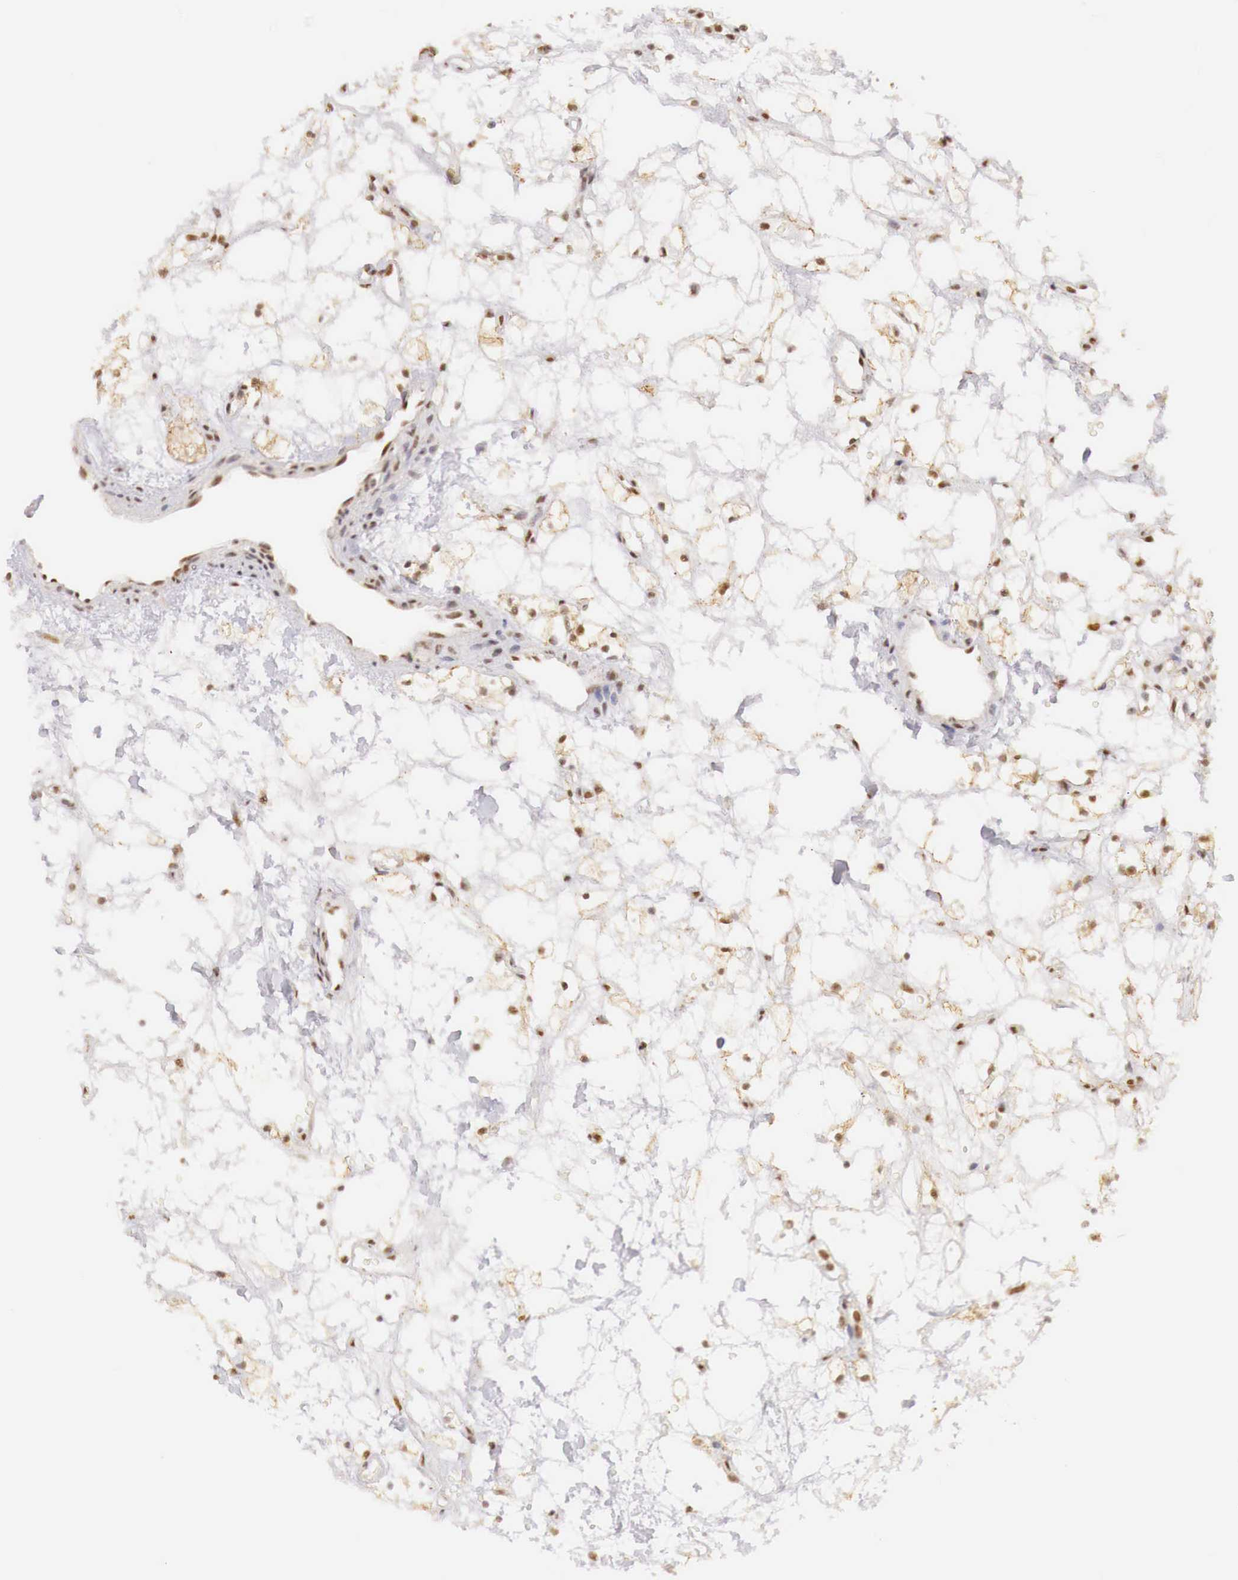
{"staining": {"intensity": "weak", "quantity": ">75%", "location": "cytoplasmic/membranous,nuclear"}, "tissue": "renal cancer", "cell_type": "Tumor cells", "image_type": "cancer", "snomed": [{"axis": "morphology", "description": "Adenocarcinoma, NOS"}, {"axis": "topography", "description": "Kidney"}], "caption": "IHC histopathology image of neoplastic tissue: renal cancer (adenocarcinoma) stained using IHC shows low levels of weak protein expression localized specifically in the cytoplasmic/membranous and nuclear of tumor cells, appearing as a cytoplasmic/membranous and nuclear brown color.", "gene": "GPKOW", "patient": {"sex": "female", "age": 60}}